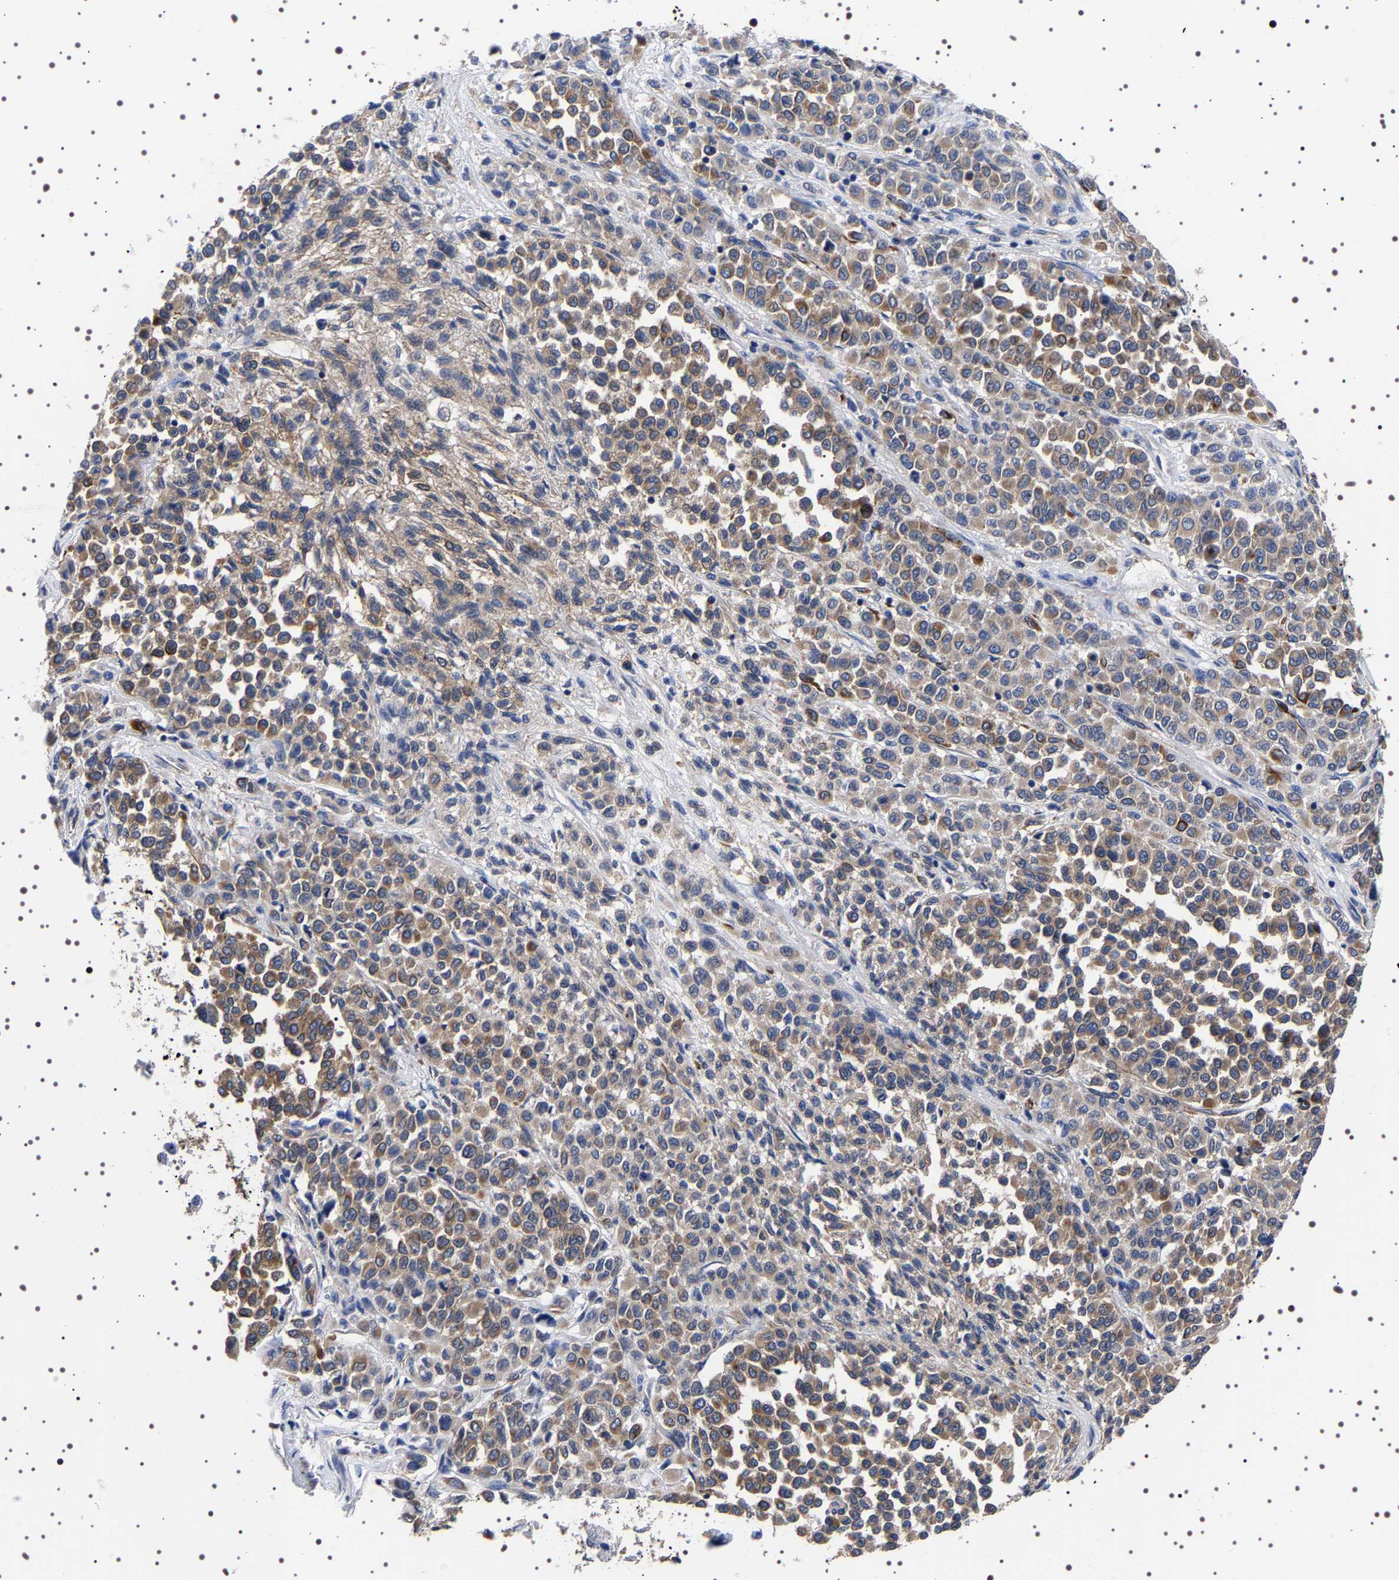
{"staining": {"intensity": "moderate", "quantity": "25%-75%", "location": "cytoplasmic/membranous"}, "tissue": "melanoma", "cell_type": "Tumor cells", "image_type": "cancer", "snomed": [{"axis": "morphology", "description": "Malignant melanoma, Metastatic site"}, {"axis": "topography", "description": "Pancreas"}], "caption": "IHC of human melanoma reveals medium levels of moderate cytoplasmic/membranous positivity in about 25%-75% of tumor cells. Nuclei are stained in blue.", "gene": "DARS1", "patient": {"sex": "female", "age": 30}}